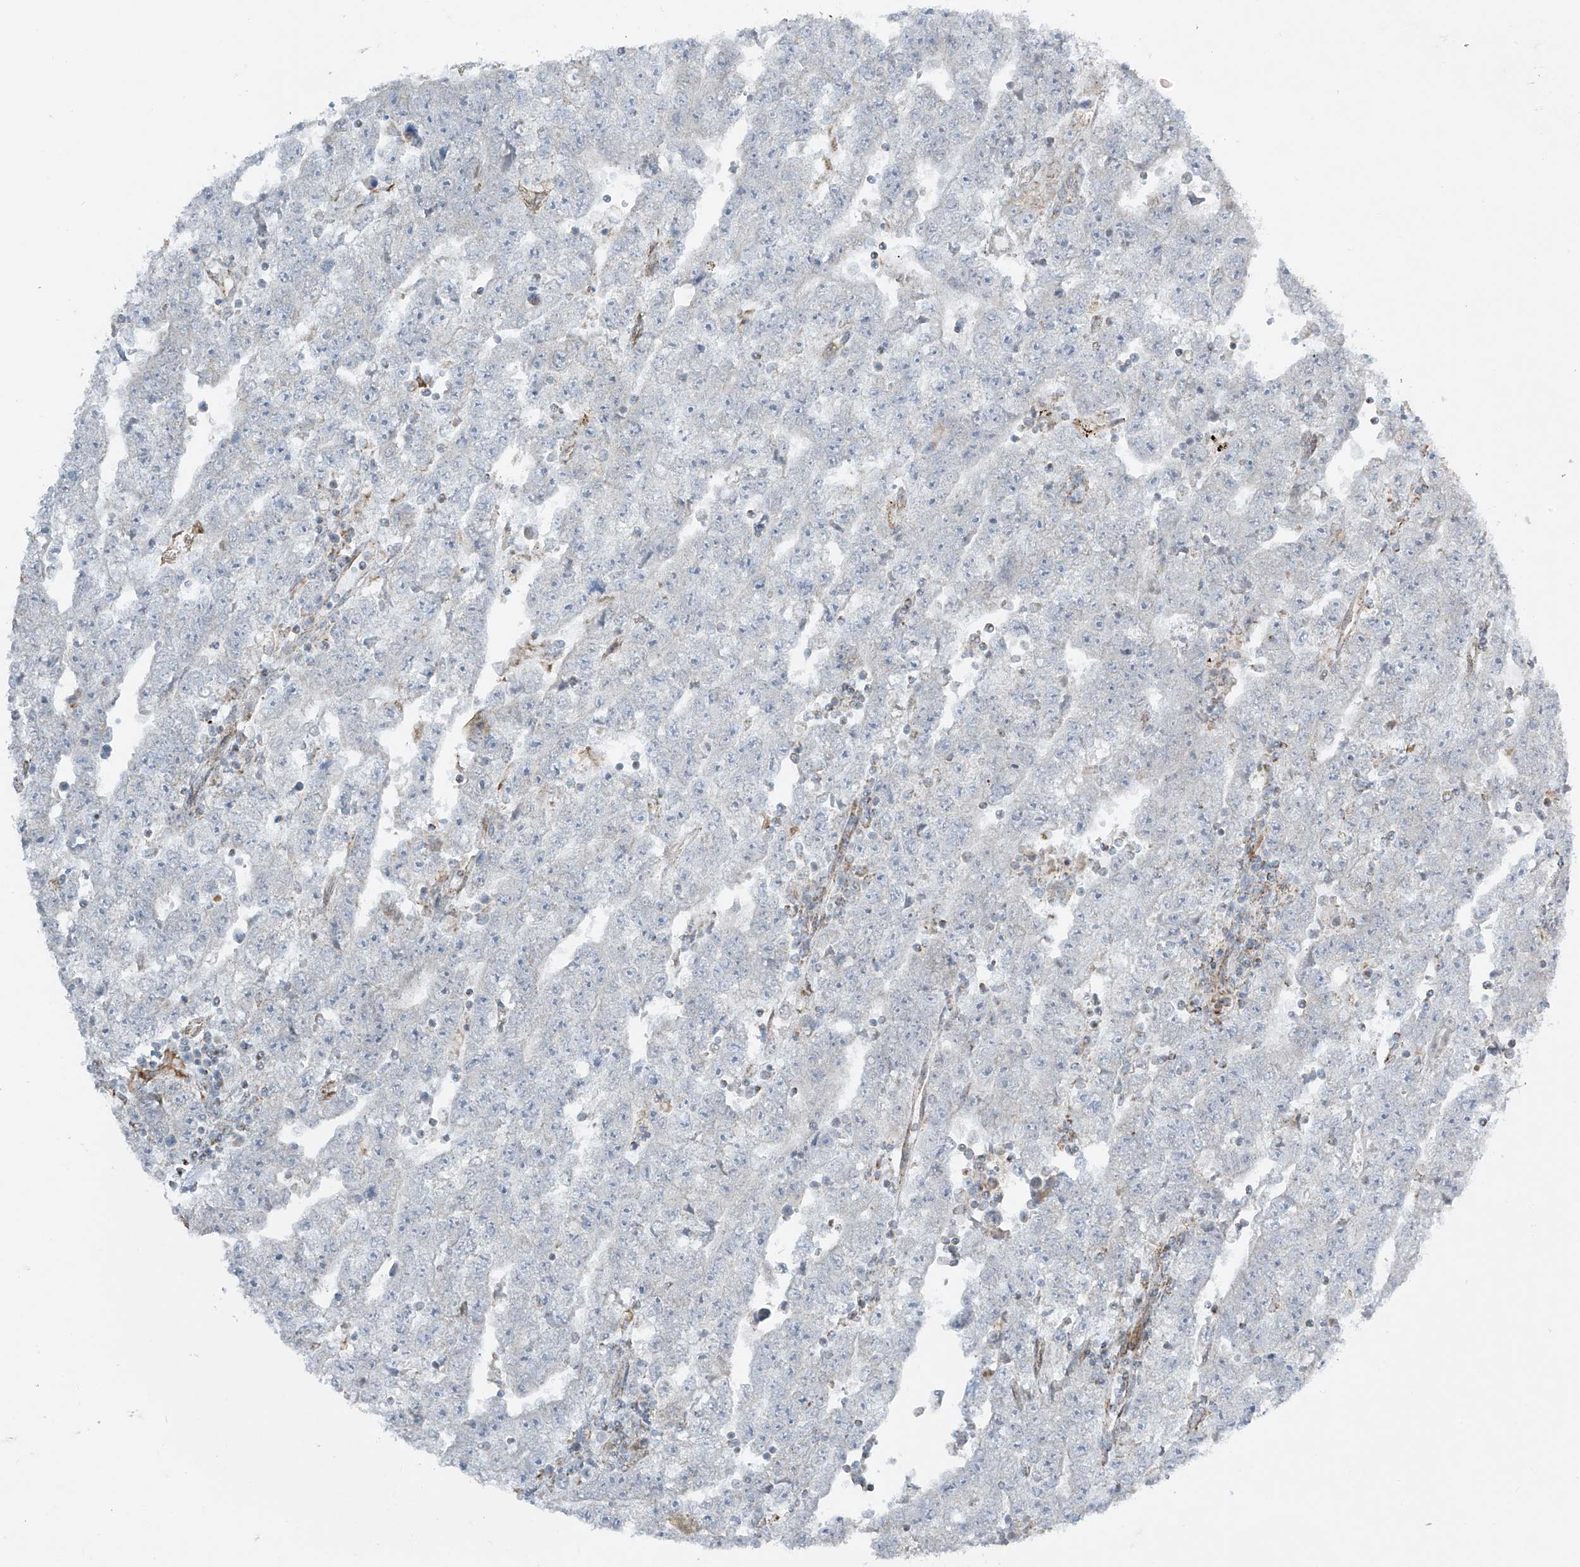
{"staining": {"intensity": "negative", "quantity": "none", "location": "none"}, "tissue": "testis cancer", "cell_type": "Tumor cells", "image_type": "cancer", "snomed": [{"axis": "morphology", "description": "Carcinoma, Embryonal, NOS"}, {"axis": "topography", "description": "Testis"}], "caption": "Photomicrograph shows no protein staining in tumor cells of testis embryonal carcinoma tissue.", "gene": "SMDT1", "patient": {"sex": "male", "age": 25}}